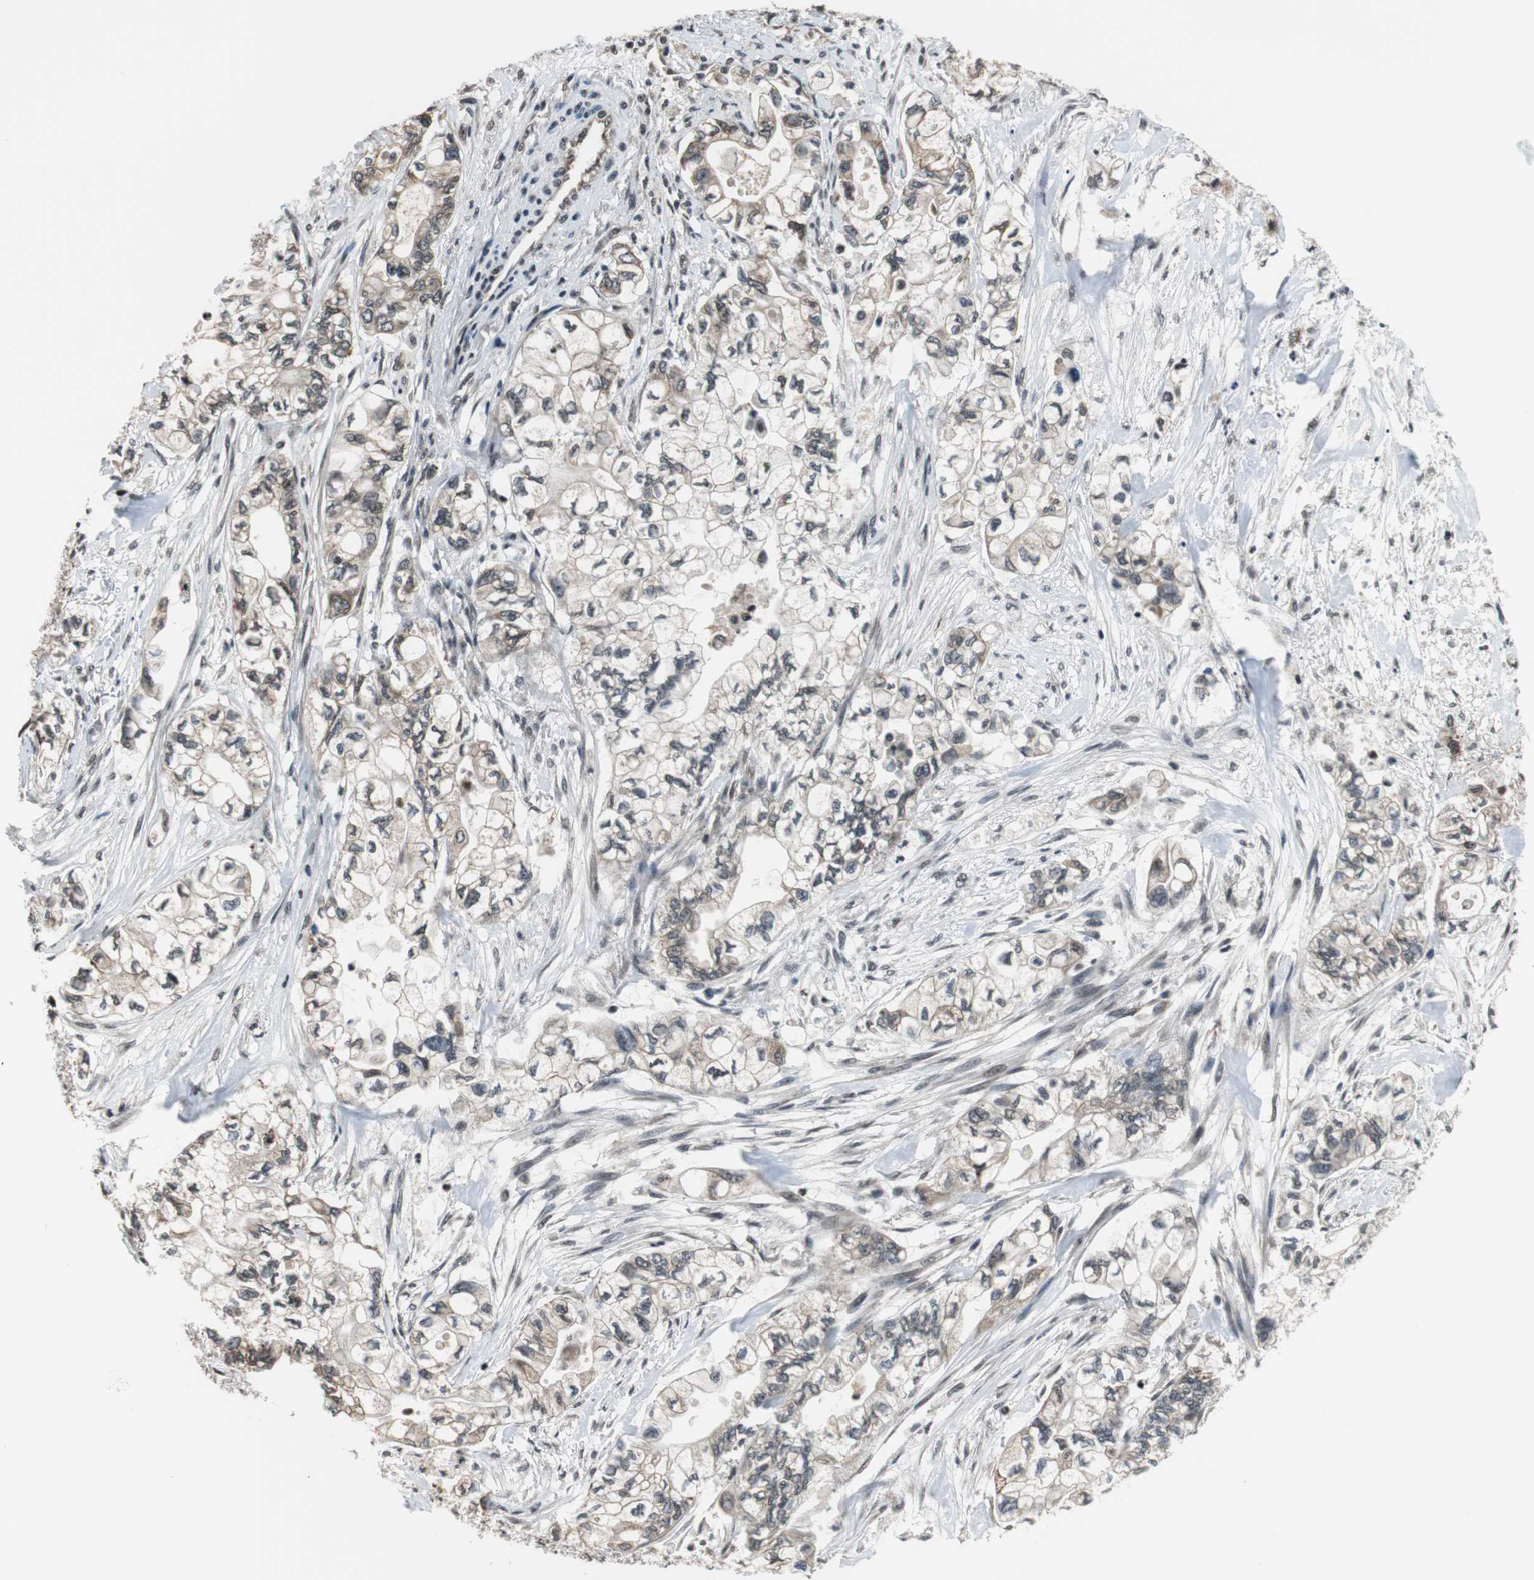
{"staining": {"intensity": "weak", "quantity": ">75%", "location": "cytoplasmic/membranous,nuclear"}, "tissue": "pancreatic cancer", "cell_type": "Tumor cells", "image_type": "cancer", "snomed": [{"axis": "morphology", "description": "Adenocarcinoma, NOS"}, {"axis": "topography", "description": "Pancreas"}], "caption": "Pancreatic cancer (adenocarcinoma) stained with a brown dye shows weak cytoplasmic/membranous and nuclear positive positivity in about >75% of tumor cells.", "gene": "REST", "patient": {"sex": "male", "age": 79}}